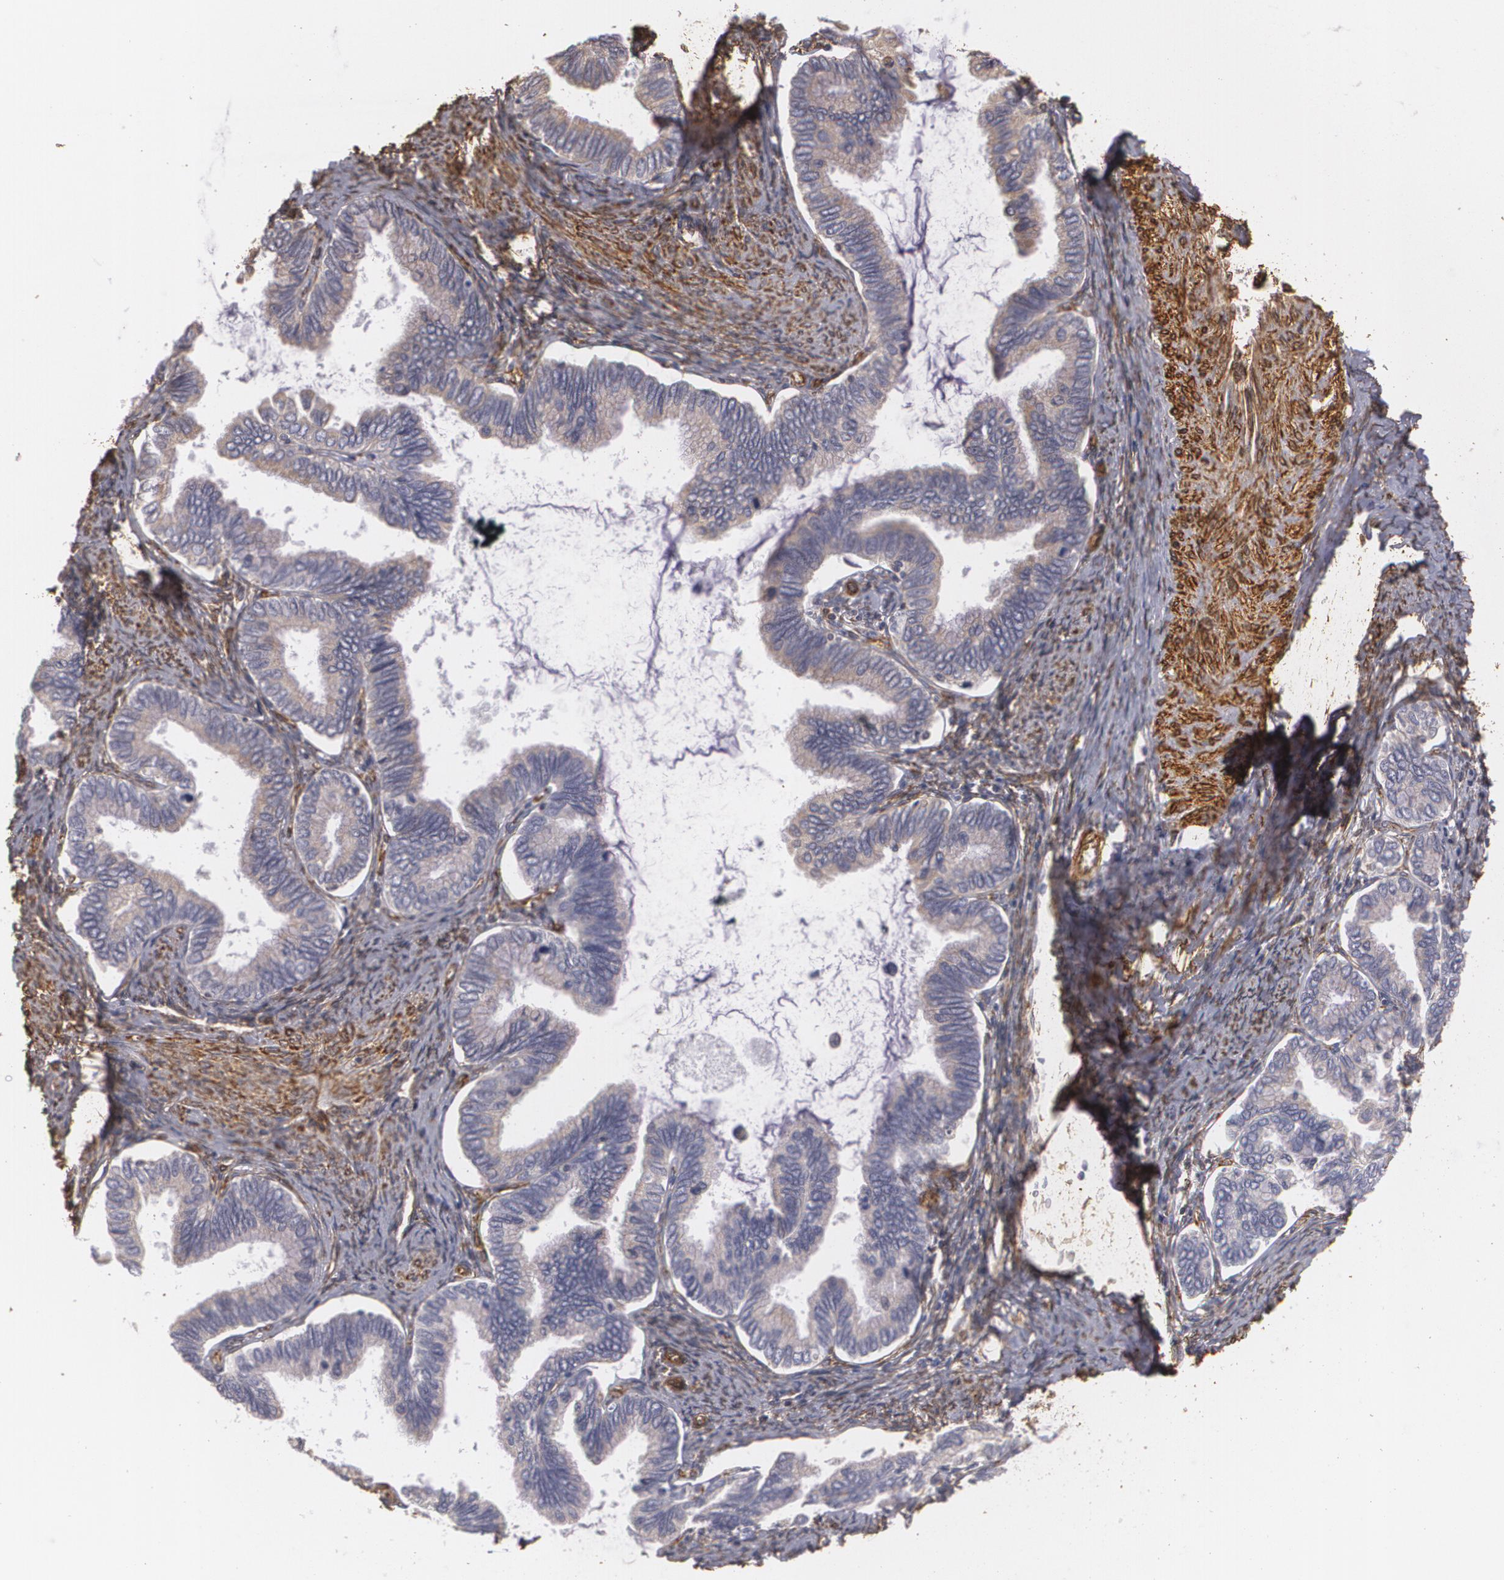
{"staining": {"intensity": "weak", "quantity": ">75%", "location": "cytoplasmic/membranous"}, "tissue": "cervical cancer", "cell_type": "Tumor cells", "image_type": "cancer", "snomed": [{"axis": "morphology", "description": "Adenocarcinoma, NOS"}, {"axis": "topography", "description": "Cervix"}], "caption": "Cervical cancer (adenocarcinoma) tissue exhibits weak cytoplasmic/membranous positivity in about >75% of tumor cells, visualized by immunohistochemistry.", "gene": "CYB5R3", "patient": {"sex": "female", "age": 49}}